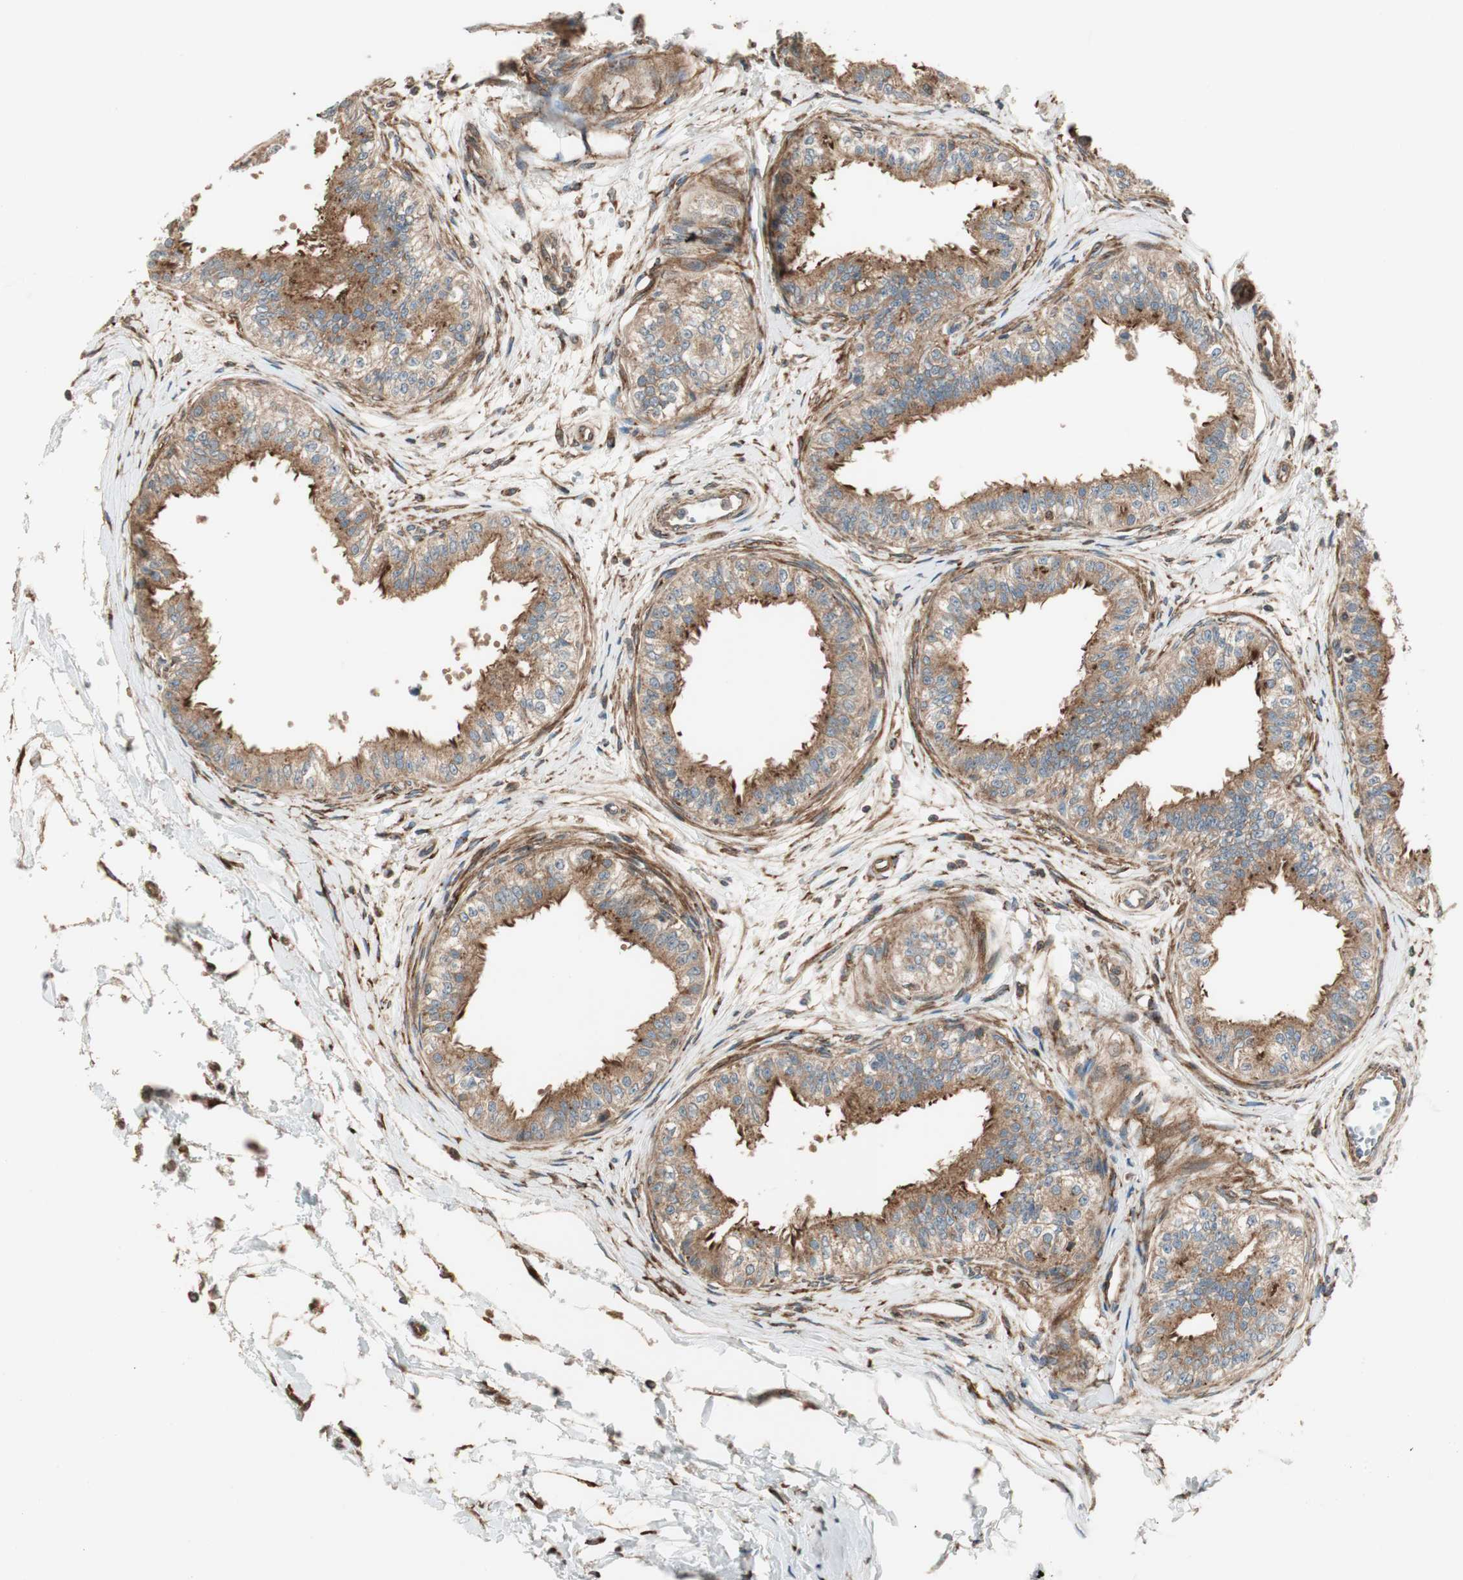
{"staining": {"intensity": "moderate", "quantity": ">75%", "location": "cytoplasmic/membranous"}, "tissue": "epididymis", "cell_type": "Glandular cells", "image_type": "normal", "snomed": [{"axis": "morphology", "description": "Normal tissue, NOS"}, {"axis": "morphology", "description": "Adenocarcinoma, metastatic, NOS"}, {"axis": "topography", "description": "Testis"}, {"axis": "topography", "description": "Epididymis"}], "caption": "IHC of normal epididymis demonstrates medium levels of moderate cytoplasmic/membranous staining in about >75% of glandular cells.", "gene": "PRKG1", "patient": {"sex": "male", "age": 26}}